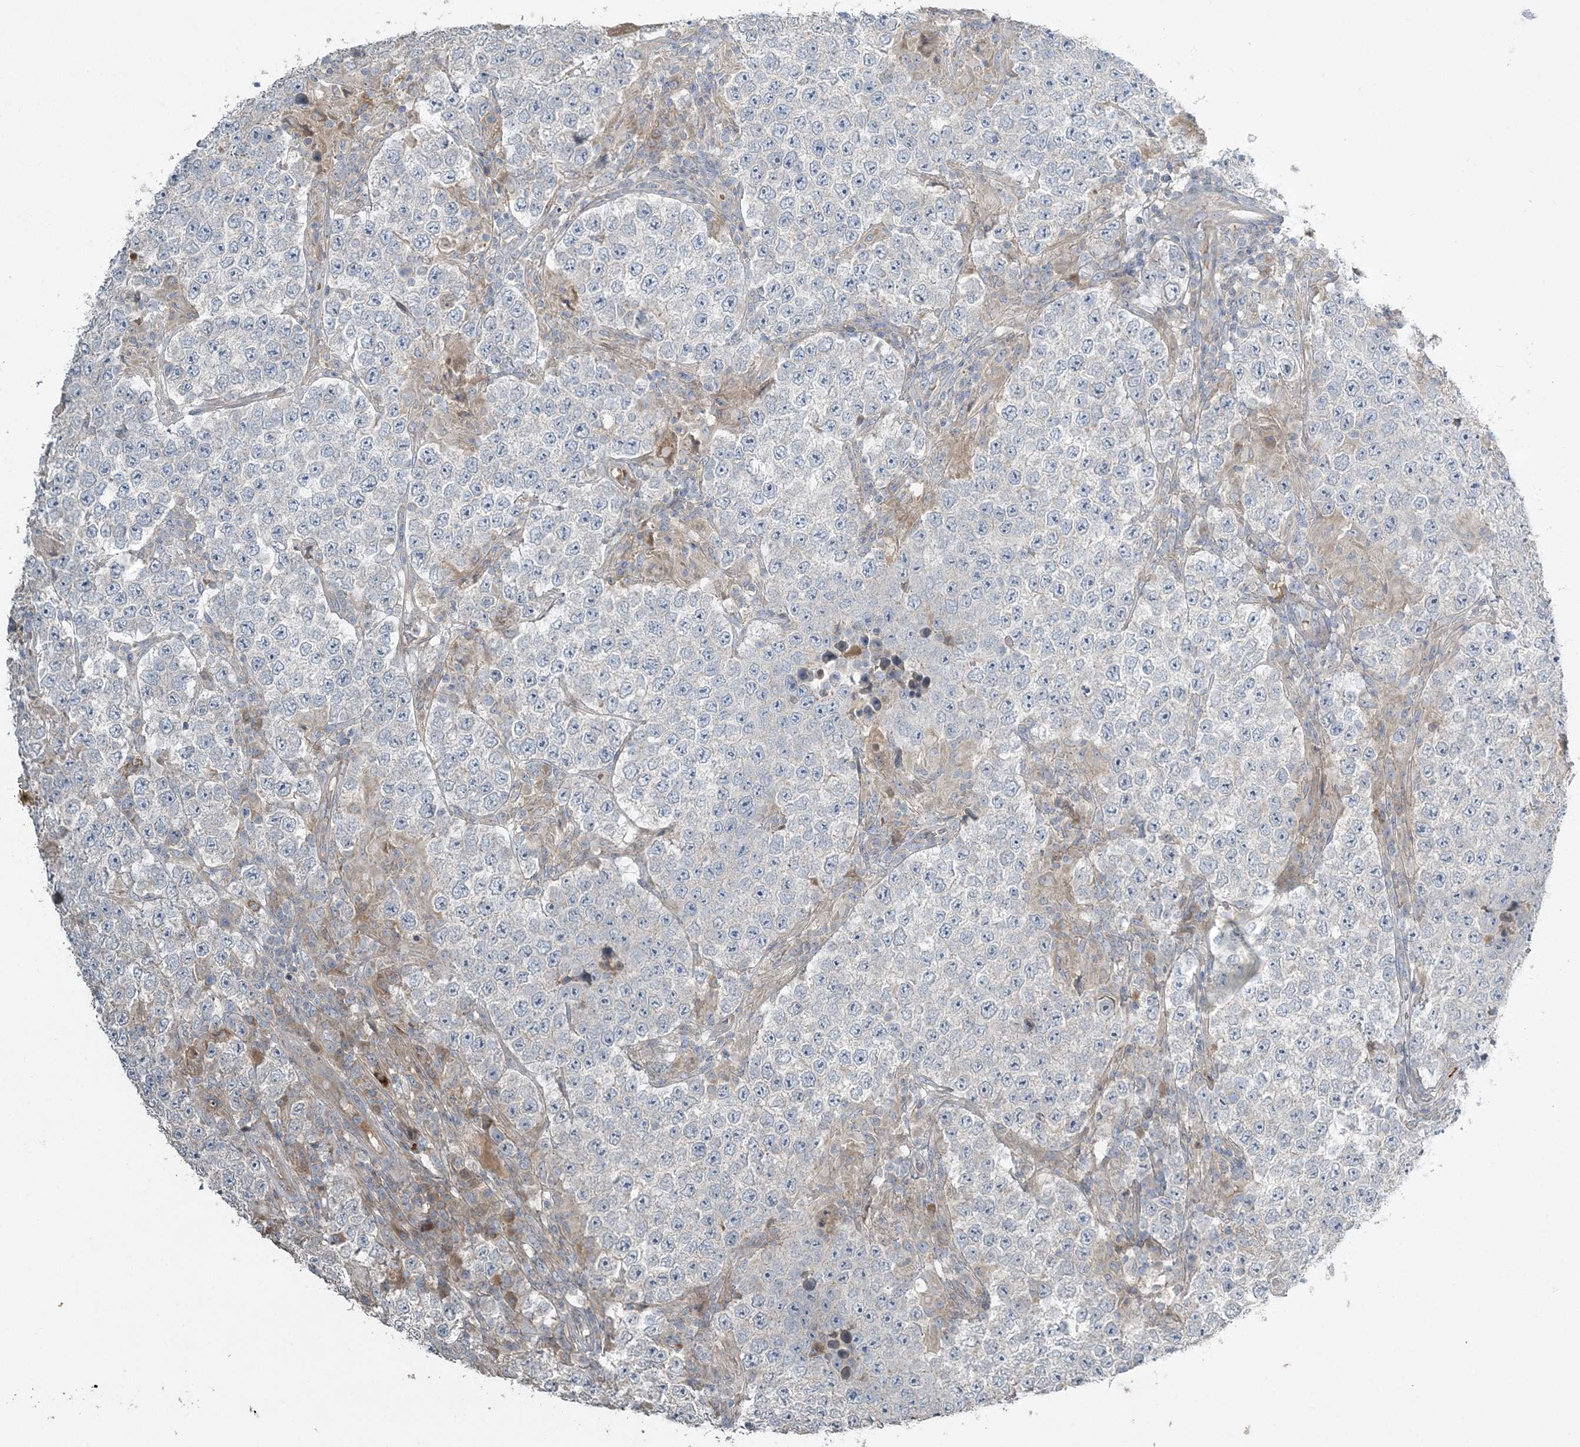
{"staining": {"intensity": "negative", "quantity": "none", "location": "none"}, "tissue": "testis cancer", "cell_type": "Tumor cells", "image_type": "cancer", "snomed": [{"axis": "morphology", "description": "Normal tissue, NOS"}, {"axis": "morphology", "description": "Urothelial carcinoma, High grade"}, {"axis": "morphology", "description": "Seminoma, NOS"}, {"axis": "morphology", "description": "Carcinoma, Embryonal, NOS"}, {"axis": "topography", "description": "Urinary bladder"}, {"axis": "topography", "description": "Testis"}], "caption": "Human testis cancer stained for a protein using IHC reveals no expression in tumor cells.", "gene": "SLC4A10", "patient": {"sex": "male", "age": 41}}